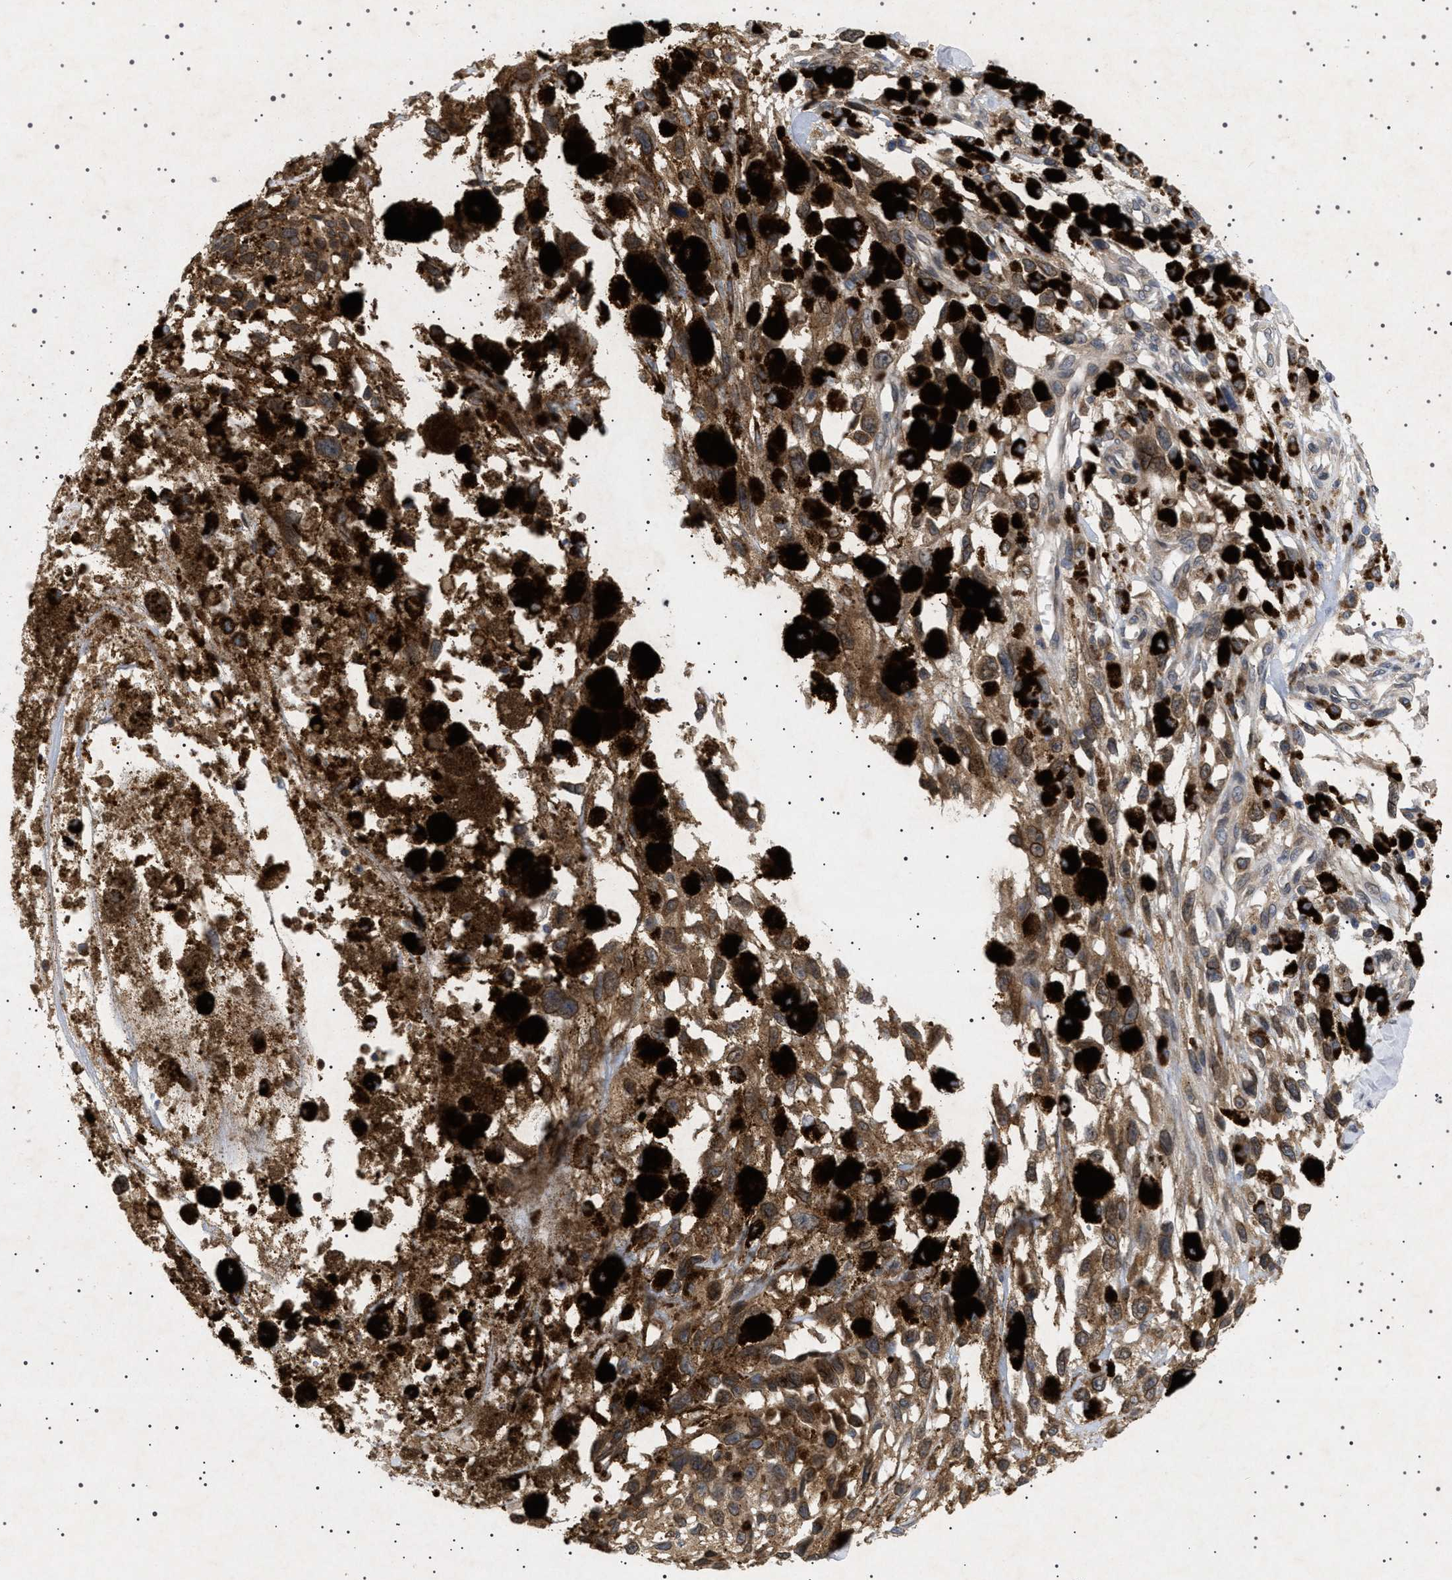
{"staining": {"intensity": "moderate", "quantity": ">75%", "location": "cytoplasmic/membranous,nuclear"}, "tissue": "melanoma", "cell_type": "Tumor cells", "image_type": "cancer", "snomed": [{"axis": "morphology", "description": "Malignant melanoma, Metastatic site"}, {"axis": "topography", "description": "Lymph node"}], "caption": "Malignant melanoma (metastatic site) was stained to show a protein in brown. There is medium levels of moderate cytoplasmic/membranous and nuclear positivity in approximately >75% of tumor cells.", "gene": "NUP93", "patient": {"sex": "male", "age": 59}}